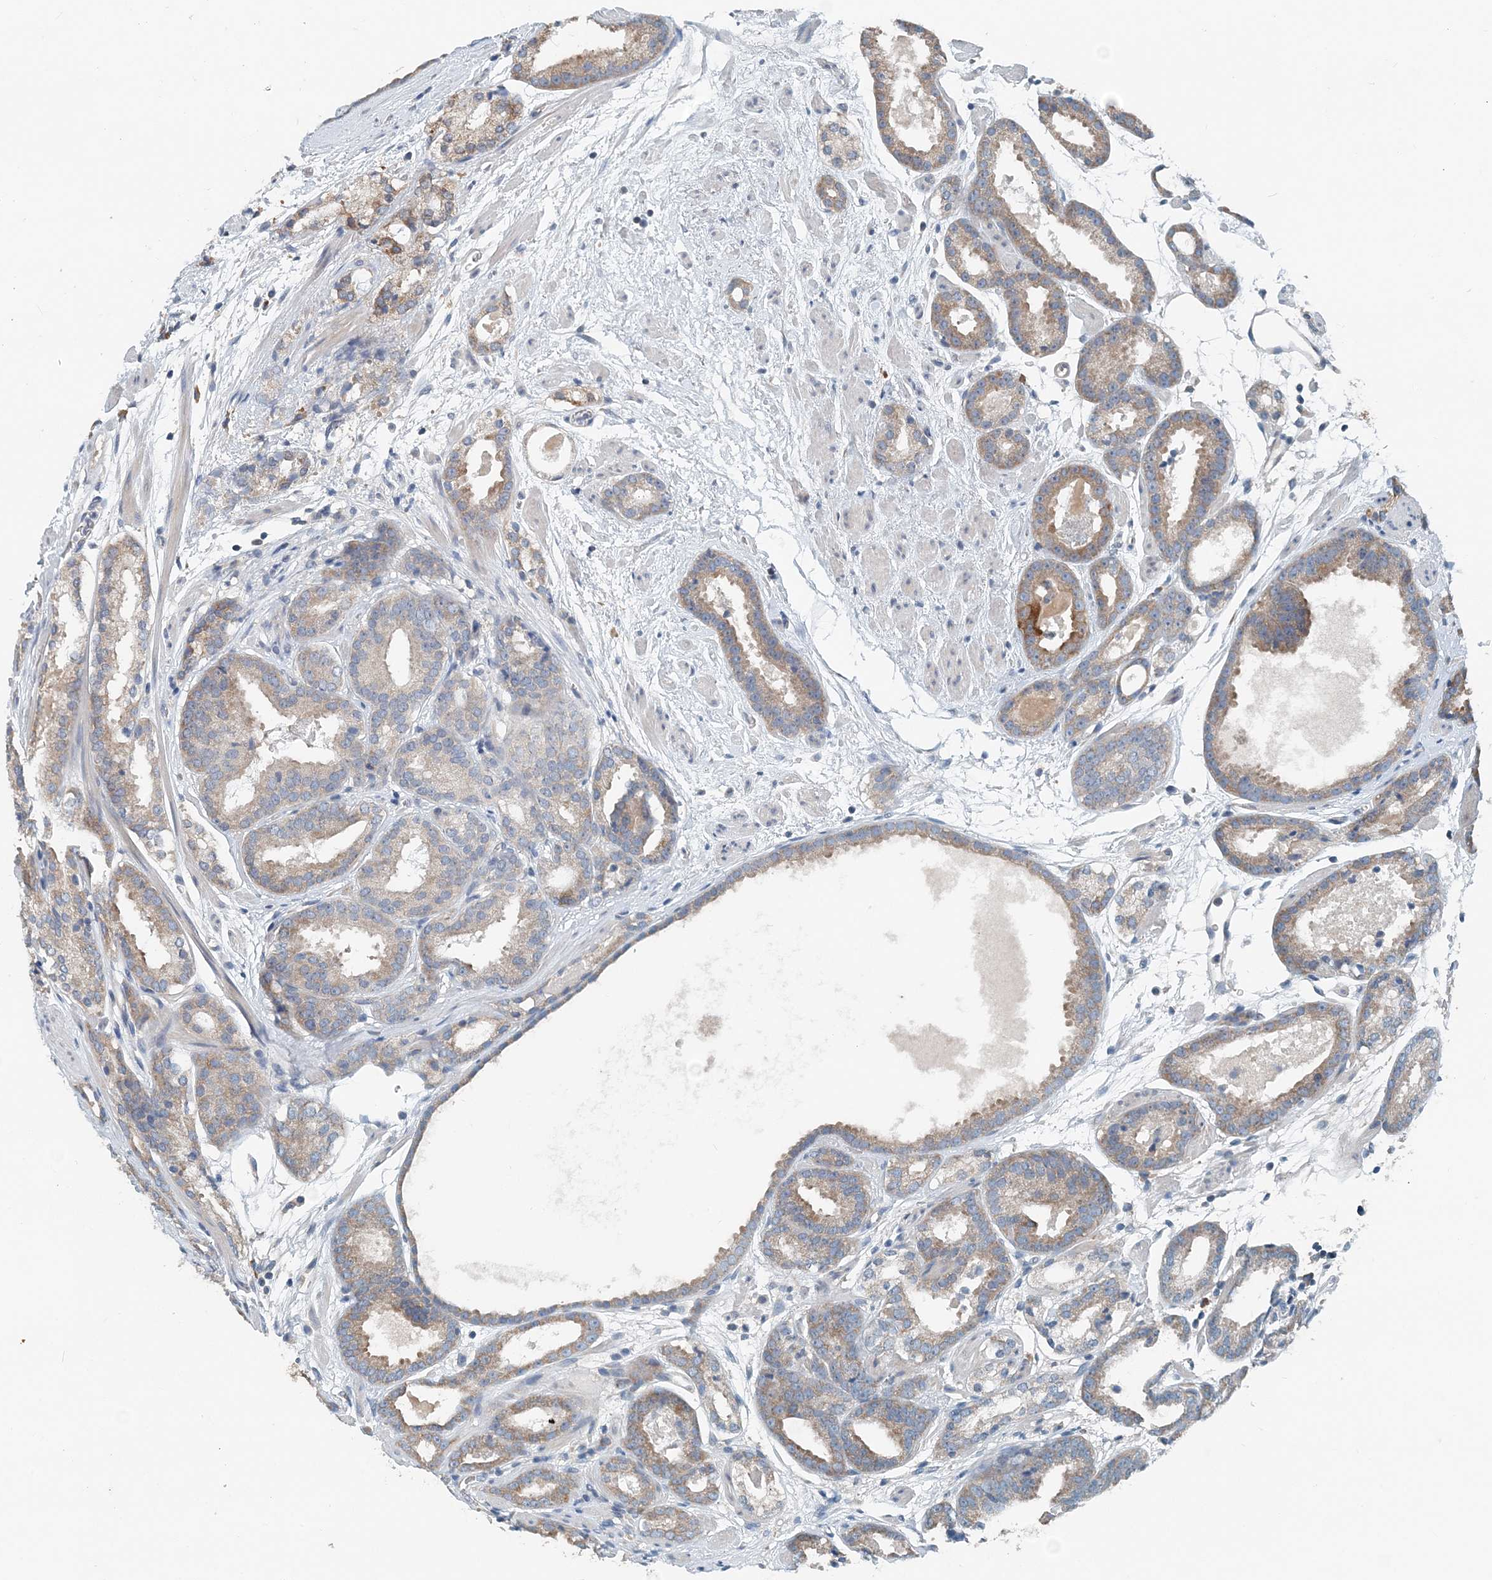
{"staining": {"intensity": "moderate", "quantity": "<25%", "location": "cytoplasmic/membranous"}, "tissue": "prostate cancer", "cell_type": "Tumor cells", "image_type": "cancer", "snomed": [{"axis": "morphology", "description": "Adenocarcinoma, Low grade"}, {"axis": "topography", "description": "Prostate"}], "caption": "The immunohistochemical stain highlights moderate cytoplasmic/membranous positivity in tumor cells of prostate cancer tissue.", "gene": "EEF1A2", "patient": {"sex": "male", "age": 69}}